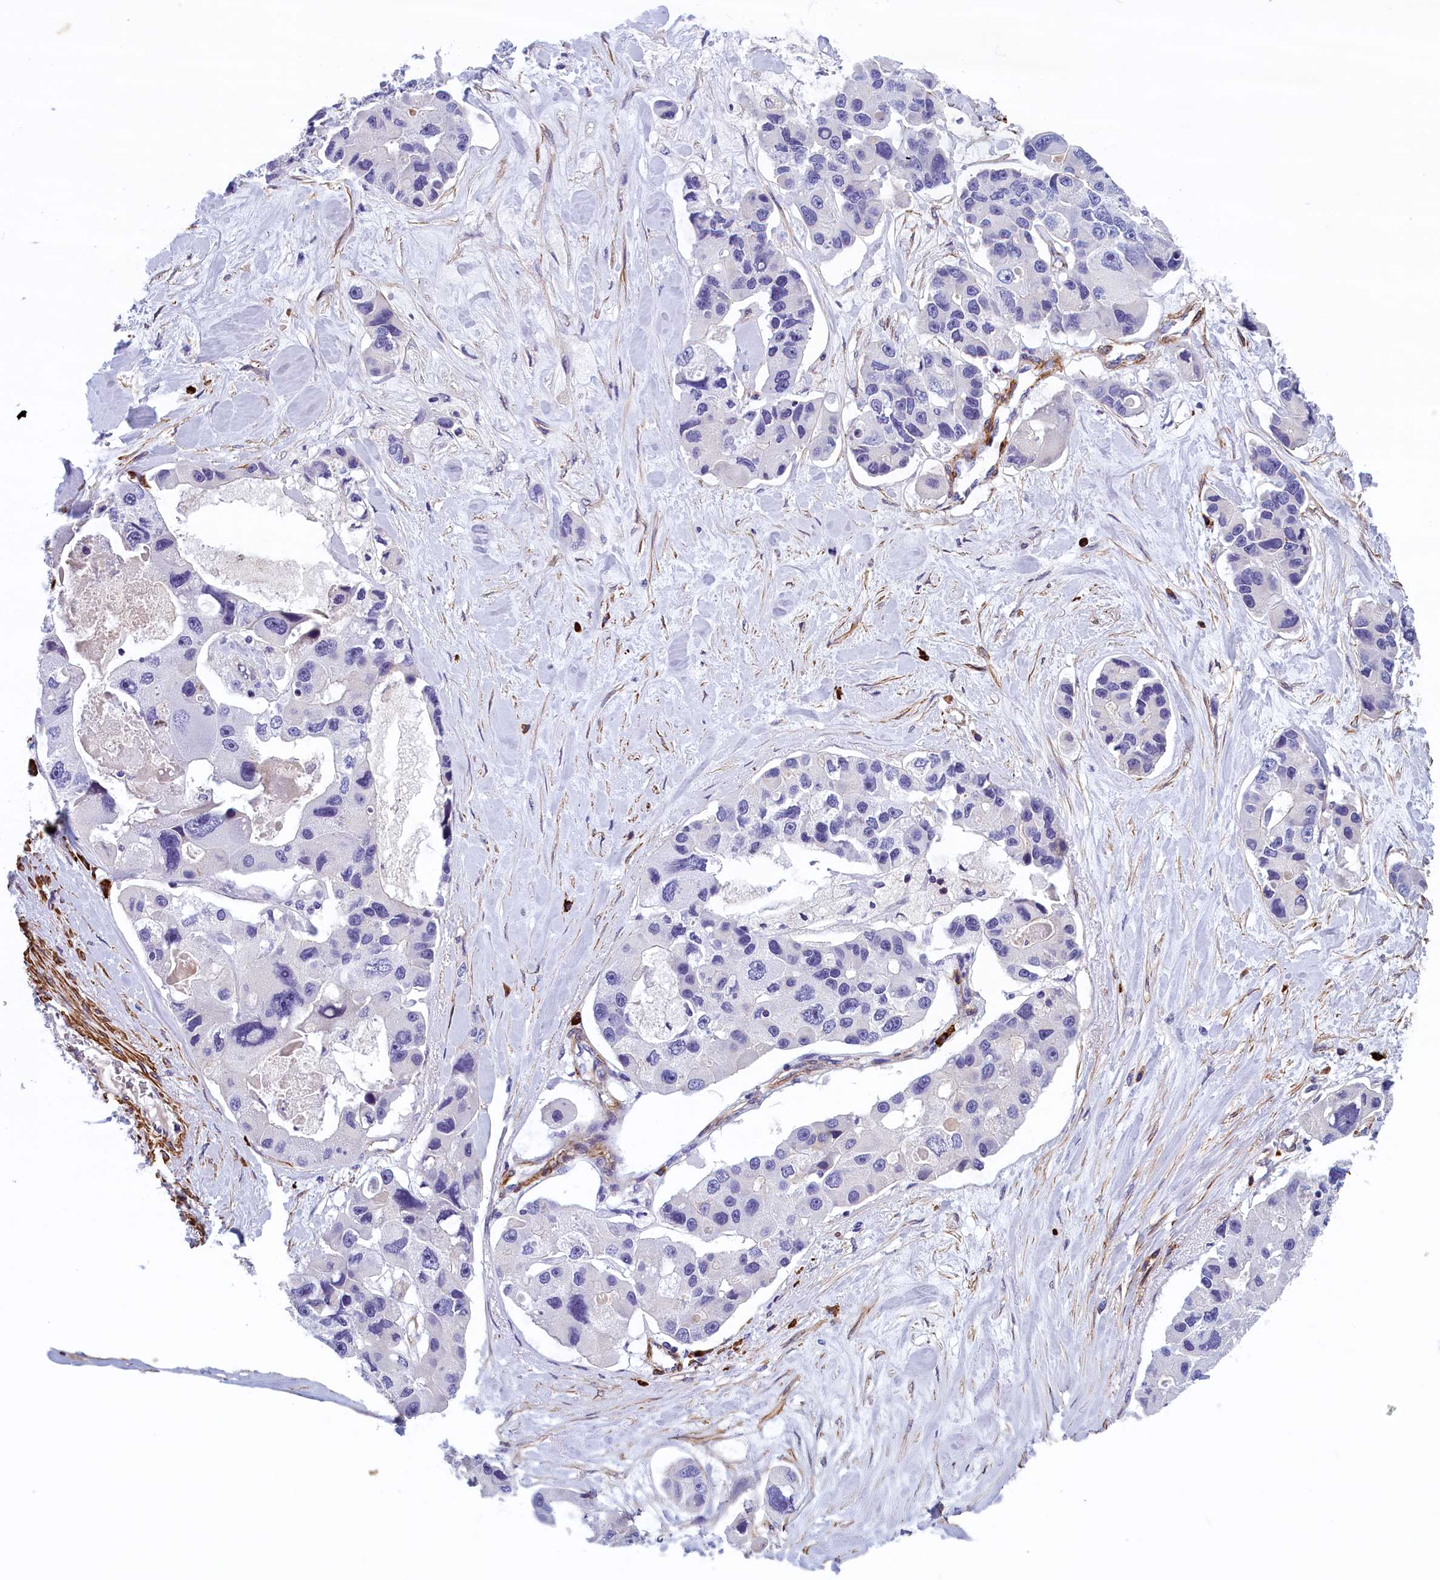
{"staining": {"intensity": "negative", "quantity": "none", "location": "none"}, "tissue": "lung cancer", "cell_type": "Tumor cells", "image_type": "cancer", "snomed": [{"axis": "morphology", "description": "Adenocarcinoma, NOS"}, {"axis": "topography", "description": "Lung"}], "caption": "The micrograph demonstrates no staining of tumor cells in adenocarcinoma (lung).", "gene": "BCL2L13", "patient": {"sex": "female", "age": 54}}